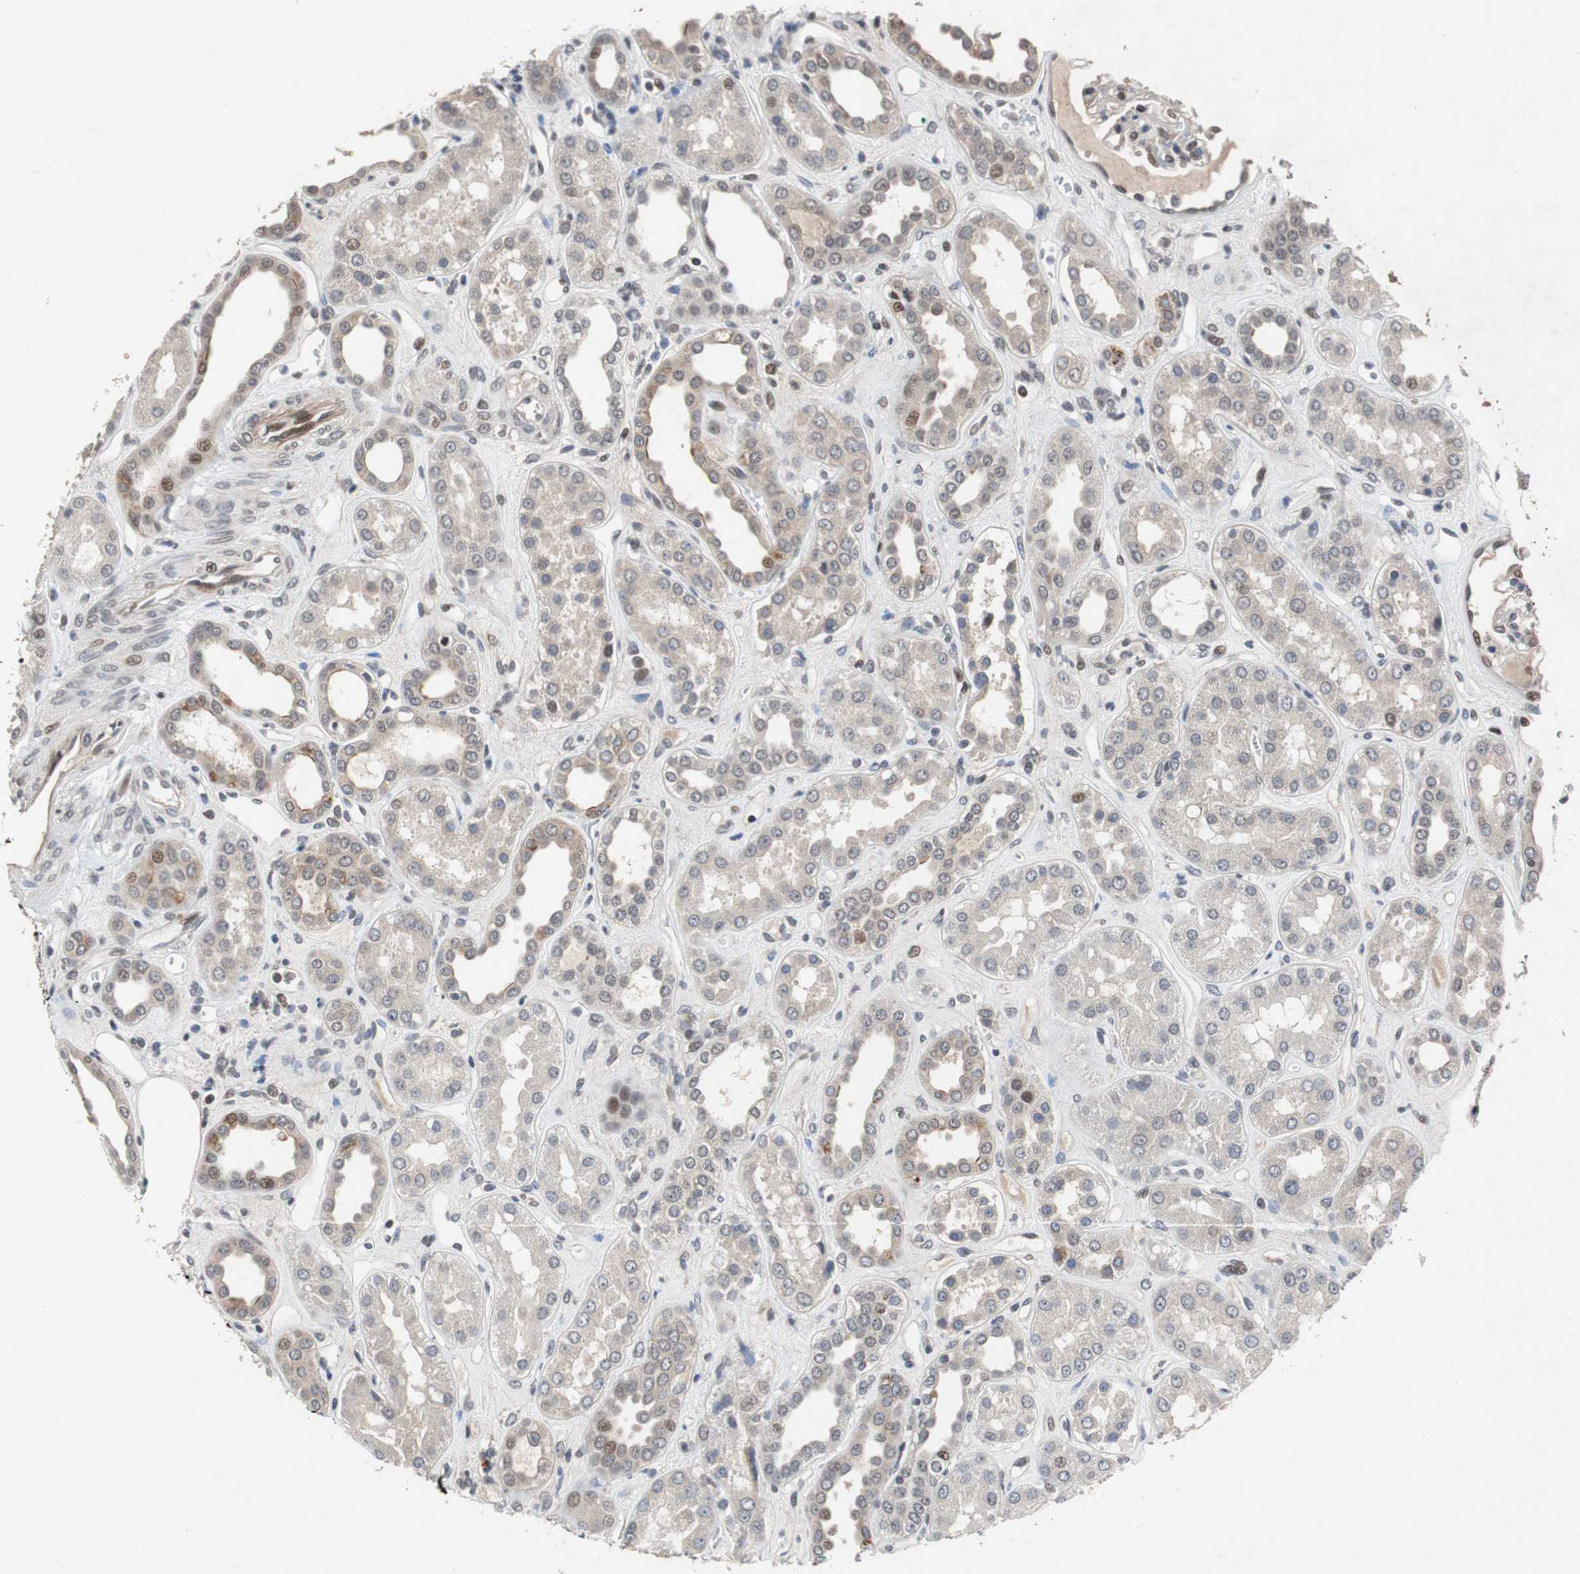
{"staining": {"intensity": "strong", "quantity": "<25%", "location": "nuclear"}, "tissue": "kidney", "cell_type": "Cells in glomeruli", "image_type": "normal", "snomed": [{"axis": "morphology", "description": "Normal tissue, NOS"}, {"axis": "topography", "description": "Kidney"}], "caption": "Kidney stained for a protein demonstrates strong nuclear positivity in cells in glomeruli. The staining was performed using DAB, with brown indicating positive protein expression. Nuclei are stained blue with hematoxylin.", "gene": "TP63", "patient": {"sex": "male", "age": 59}}